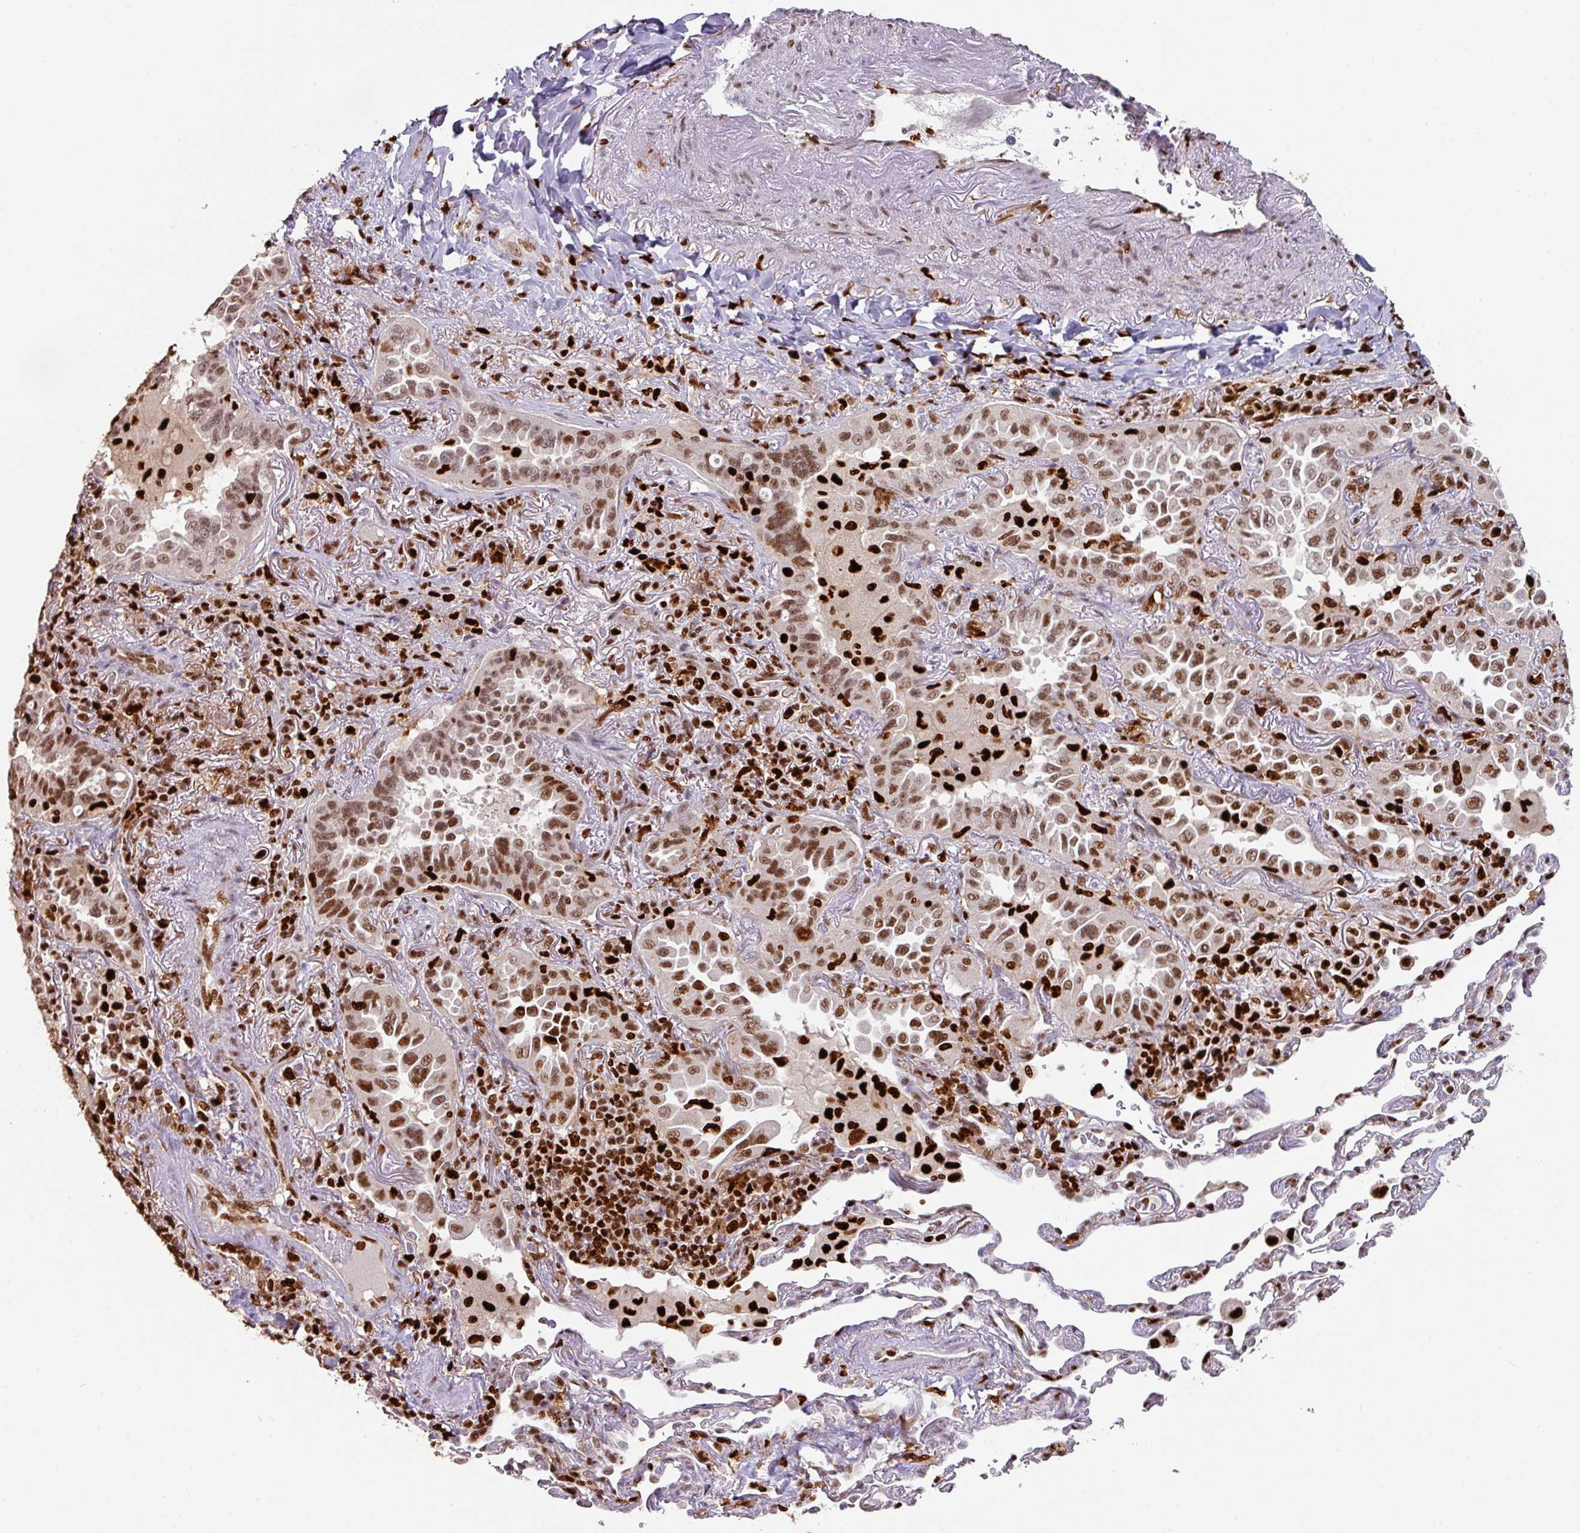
{"staining": {"intensity": "moderate", "quantity": ">75%", "location": "nuclear"}, "tissue": "lung cancer", "cell_type": "Tumor cells", "image_type": "cancer", "snomed": [{"axis": "morphology", "description": "Adenocarcinoma, NOS"}, {"axis": "topography", "description": "Lung"}], "caption": "Tumor cells demonstrate medium levels of moderate nuclear staining in approximately >75% of cells in human lung adenocarcinoma. Immunohistochemistry (ihc) stains the protein of interest in brown and the nuclei are stained blue.", "gene": "SAMHD1", "patient": {"sex": "female", "age": 69}}